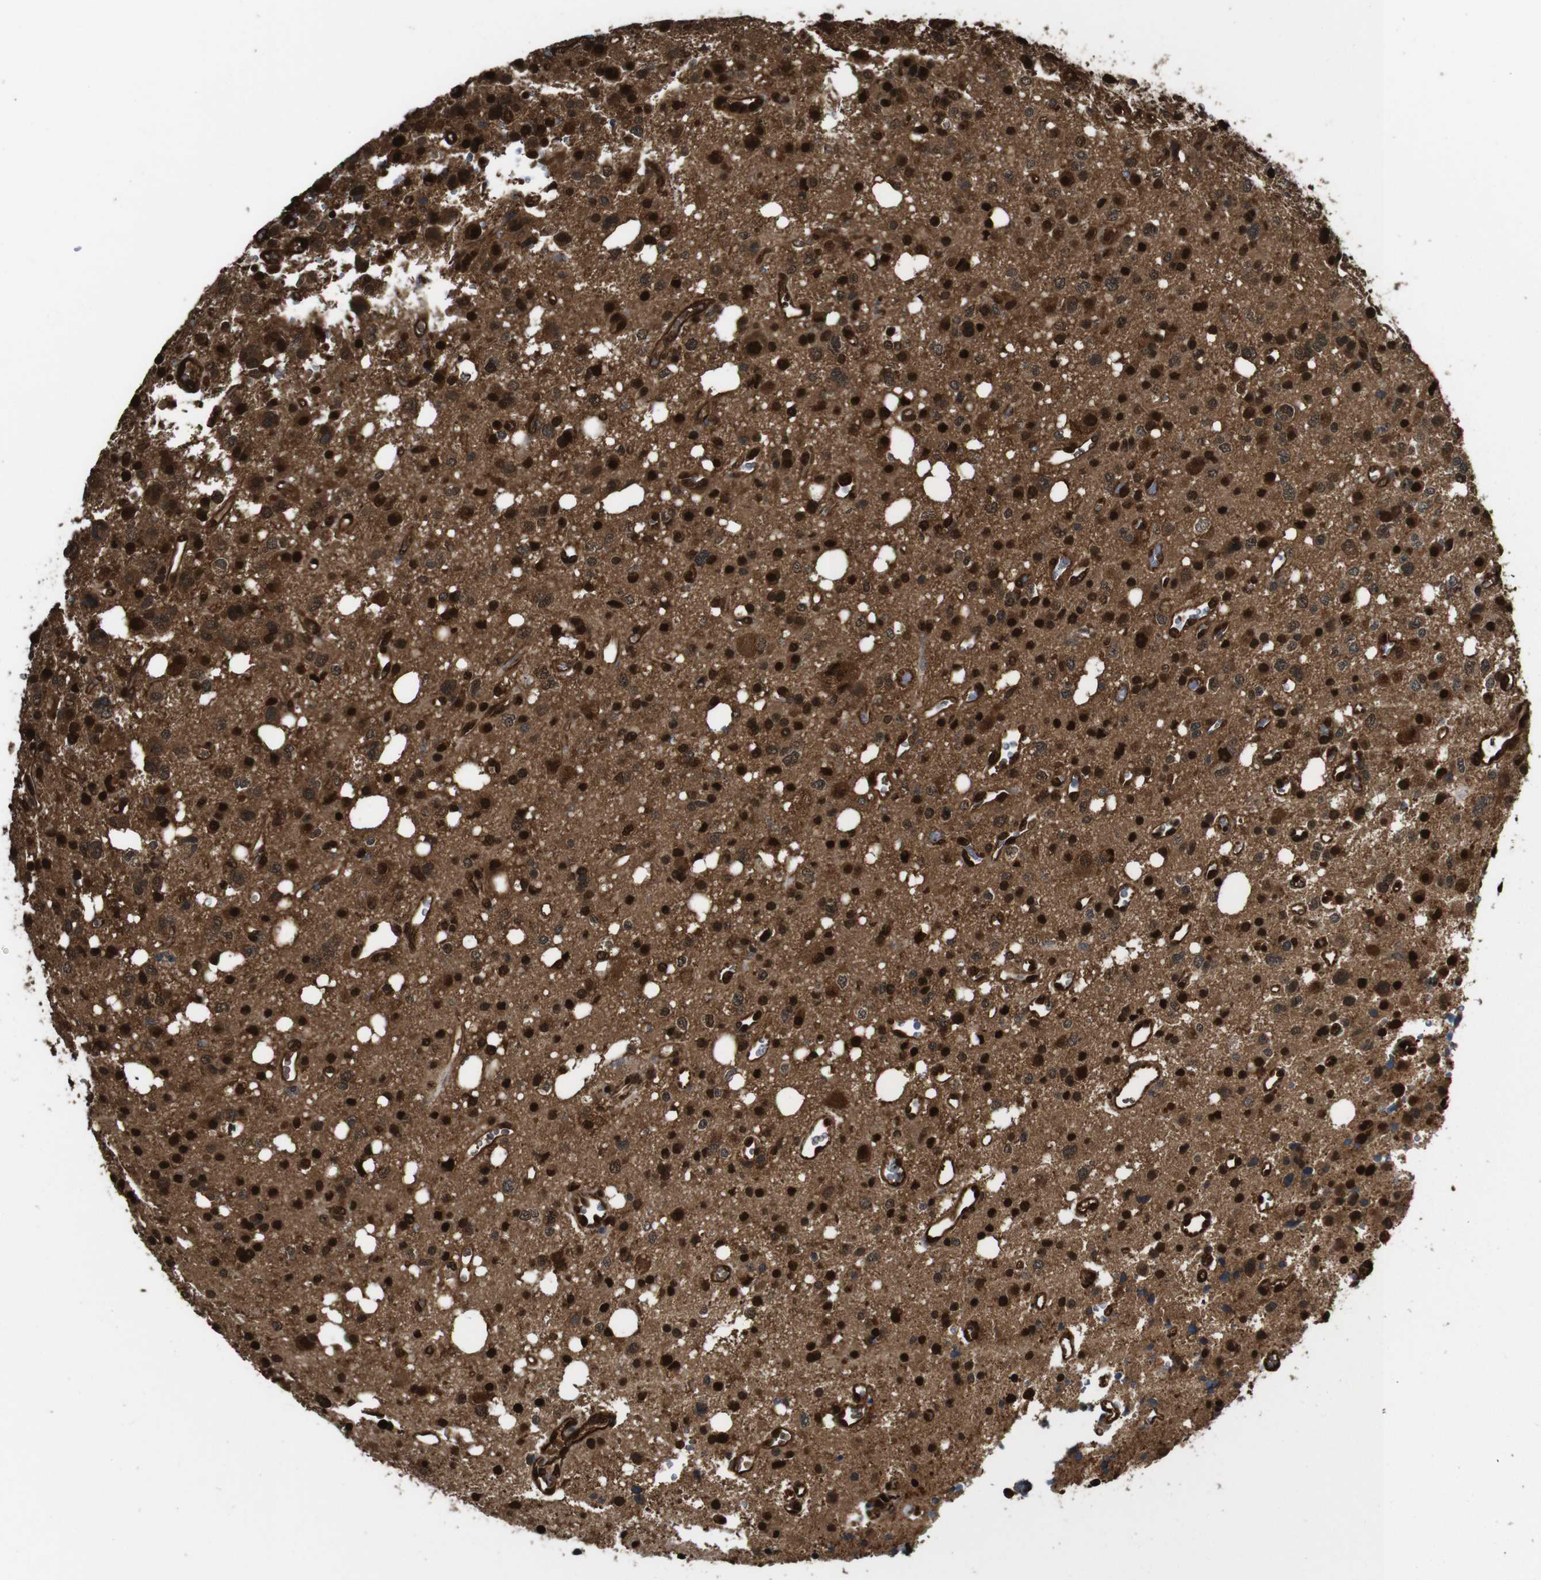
{"staining": {"intensity": "strong", "quantity": ">75%", "location": "cytoplasmic/membranous,nuclear"}, "tissue": "glioma", "cell_type": "Tumor cells", "image_type": "cancer", "snomed": [{"axis": "morphology", "description": "Glioma, malignant, High grade"}, {"axis": "topography", "description": "Brain"}], "caption": "Tumor cells exhibit strong cytoplasmic/membranous and nuclear positivity in approximately >75% of cells in glioma.", "gene": "VCP", "patient": {"sex": "male", "age": 47}}